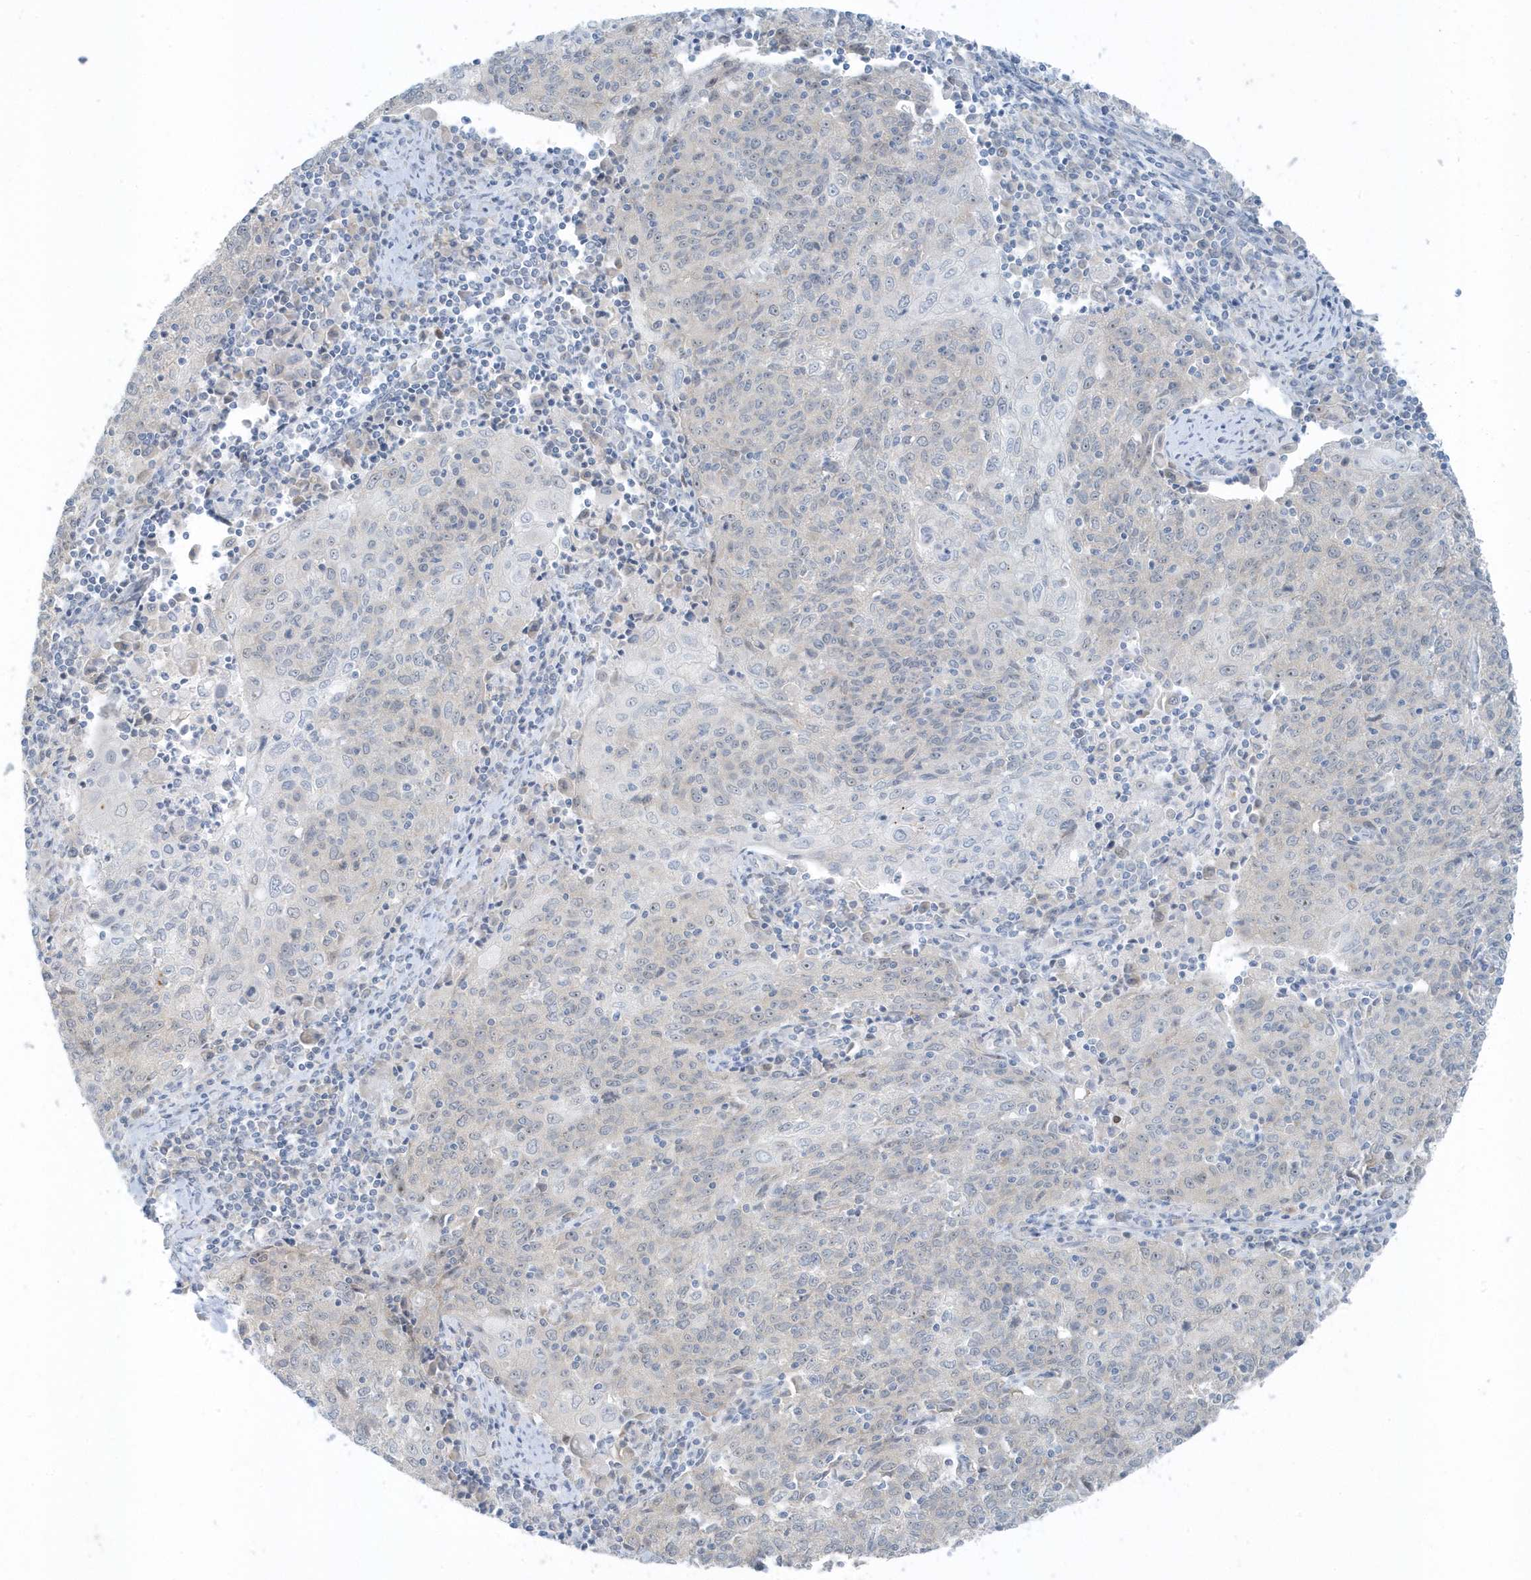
{"staining": {"intensity": "negative", "quantity": "none", "location": "none"}, "tissue": "cervical cancer", "cell_type": "Tumor cells", "image_type": "cancer", "snomed": [{"axis": "morphology", "description": "Squamous cell carcinoma, NOS"}, {"axis": "topography", "description": "Cervix"}], "caption": "Tumor cells are negative for brown protein staining in cervical cancer (squamous cell carcinoma).", "gene": "SCN3A", "patient": {"sex": "female", "age": 48}}